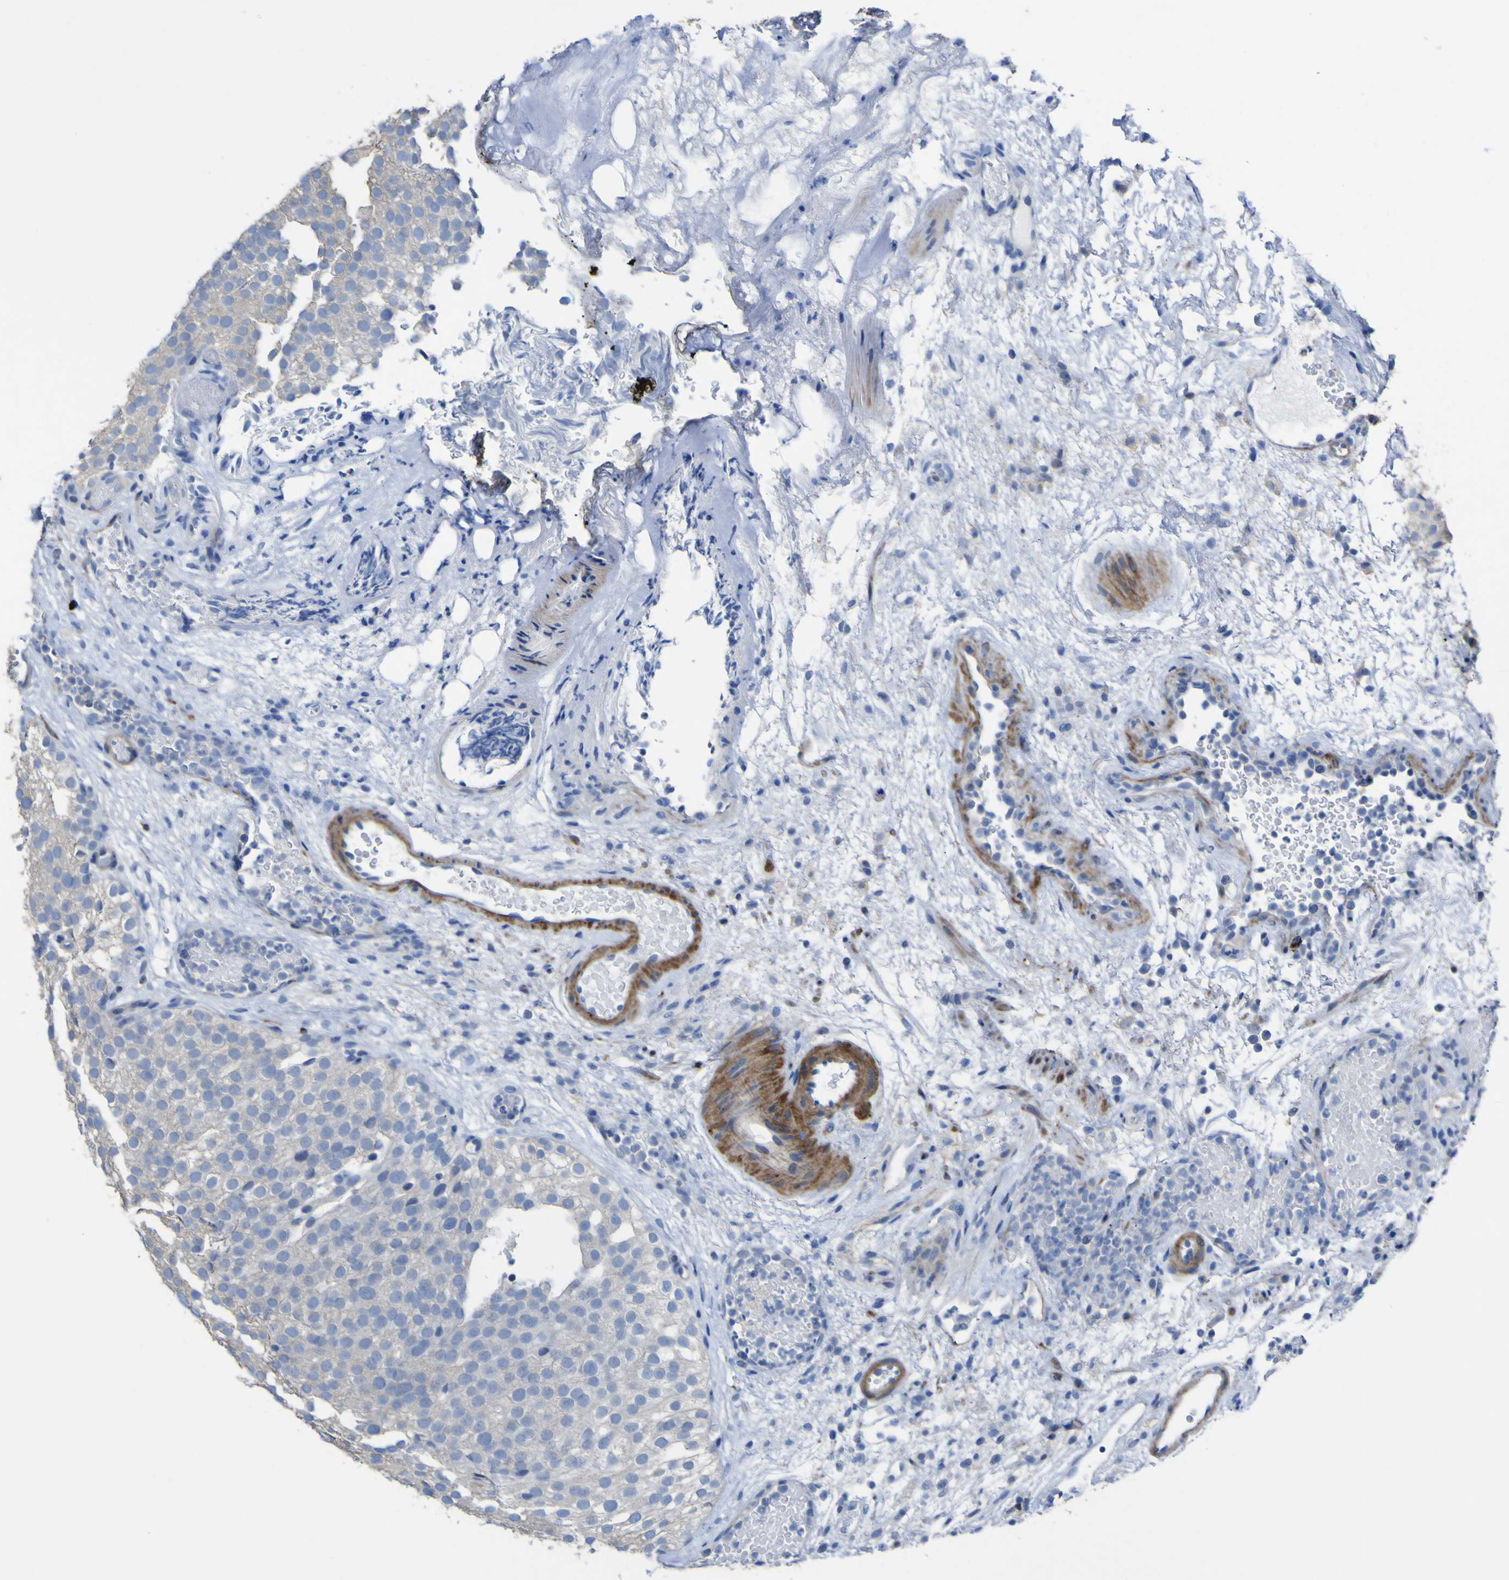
{"staining": {"intensity": "weak", "quantity": "<25%", "location": "cytoplasmic/membranous"}, "tissue": "urothelial cancer", "cell_type": "Tumor cells", "image_type": "cancer", "snomed": [{"axis": "morphology", "description": "Urothelial carcinoma, Low grade"}, {"axis": "topography", "description": "Urinary bladder"}], "caption": "IHC image of neoplastic tissue: urothelial cancer stained with DAB demonstrates no significant protein positivity in tumor cells. (Stains: DAB (3,3'-diaminobenzidine) immunohistochemistry (IHC) with hematoxylin counter stain, Microscopy: brightfield microscopy at high magnification).", "gene": "AGO4", "patient": {"sex": "male", "age": 78}}